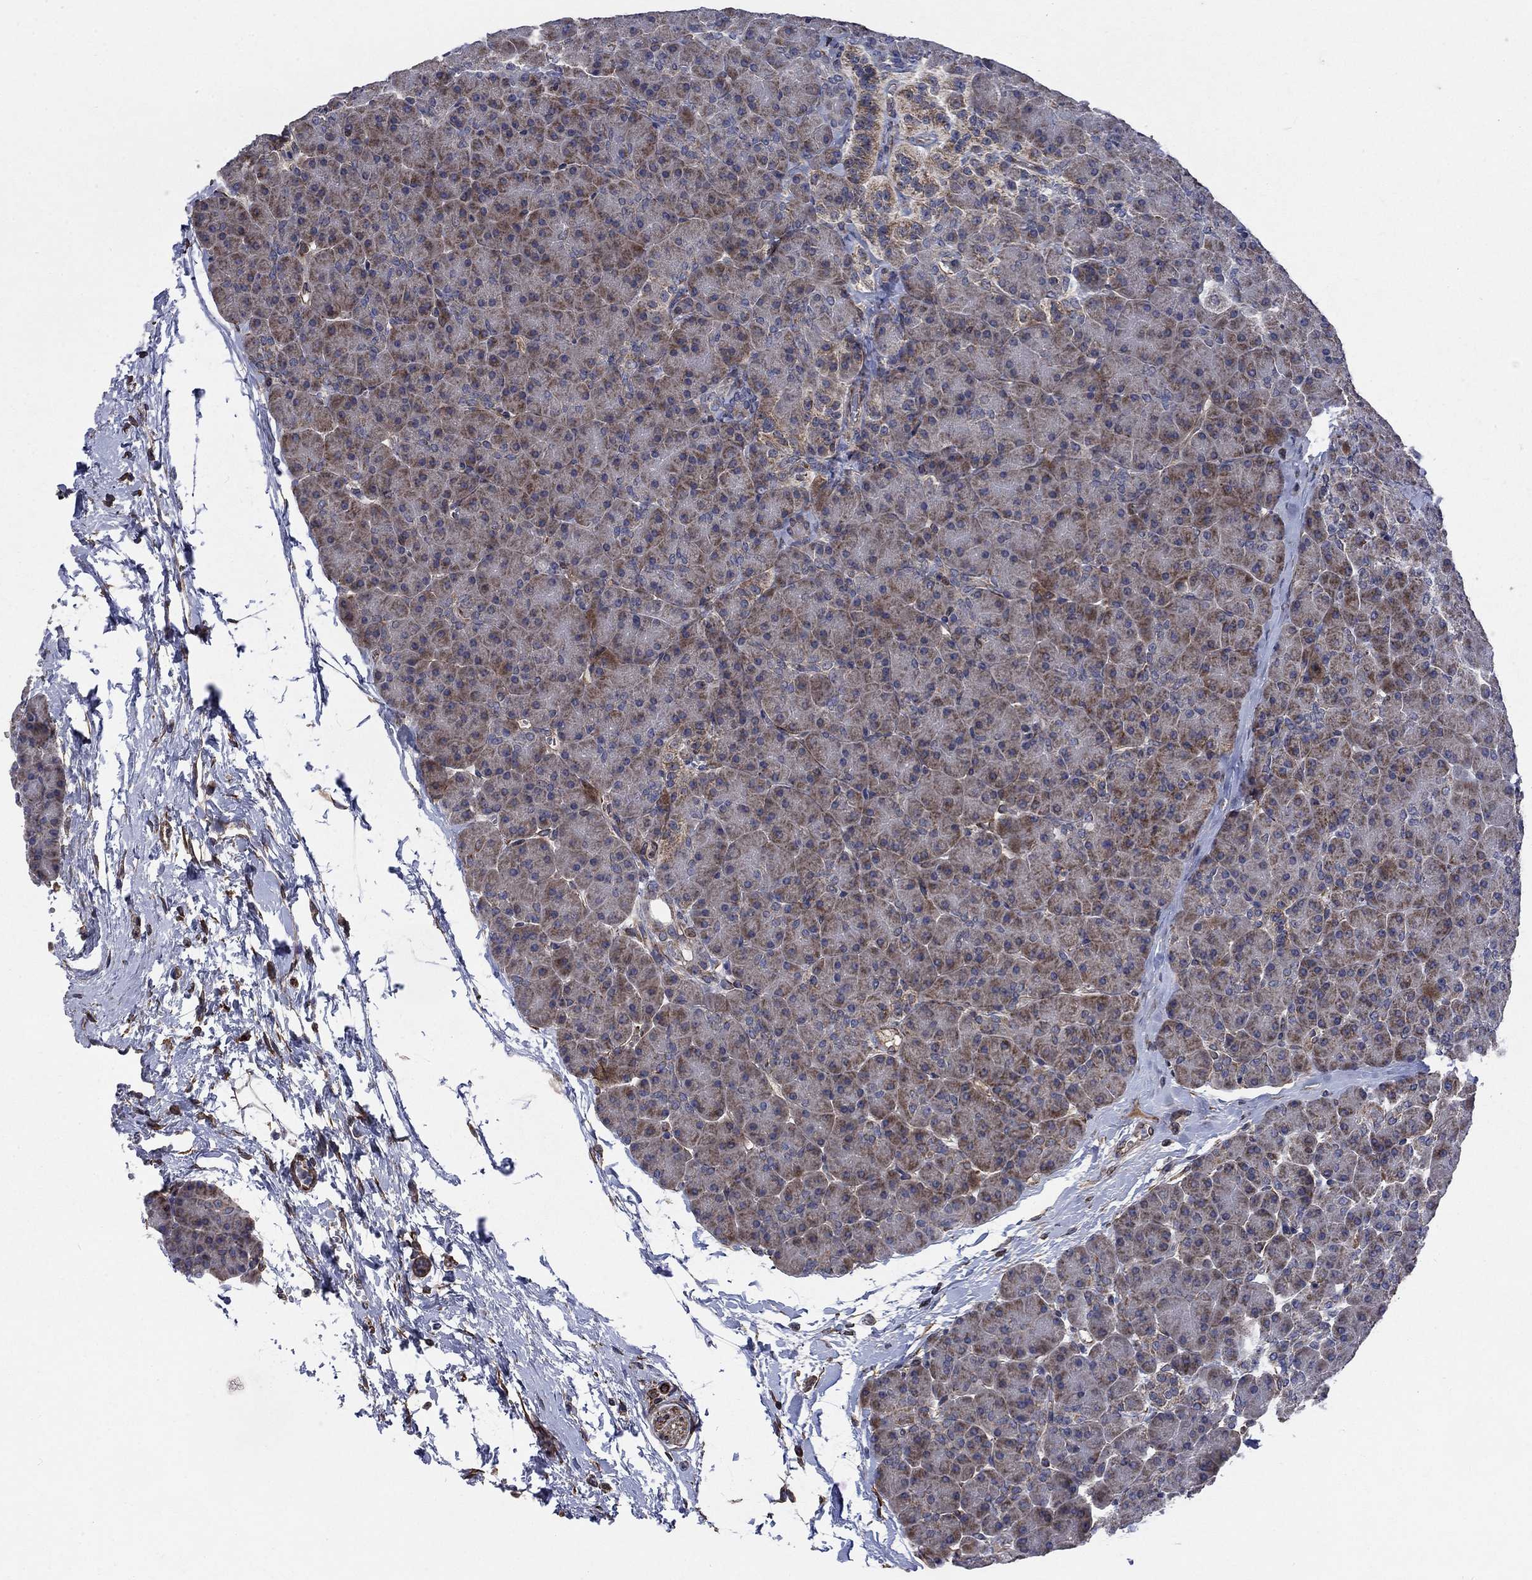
{"staining": {"intensity": "moderate", "quantity": "<25%", "location": "cytoplasmic/membranous"}, "tissue": "pancreas", "cell_type": "Exocrine glandular cells", "image_type": "normal", "snomed": [{"axis": "morphology", "description": "Normal tissue, NOS"}, {"axis": "topography", "description": "Pancreas"}], "caption": "Exocrine glandular cells display low levels of moderate cytoplasmic/membranous expression in about <25% of cells in benign pancreas.", "gene": "NDUFC1", "patient": {"sex": "female", "age": 44}}